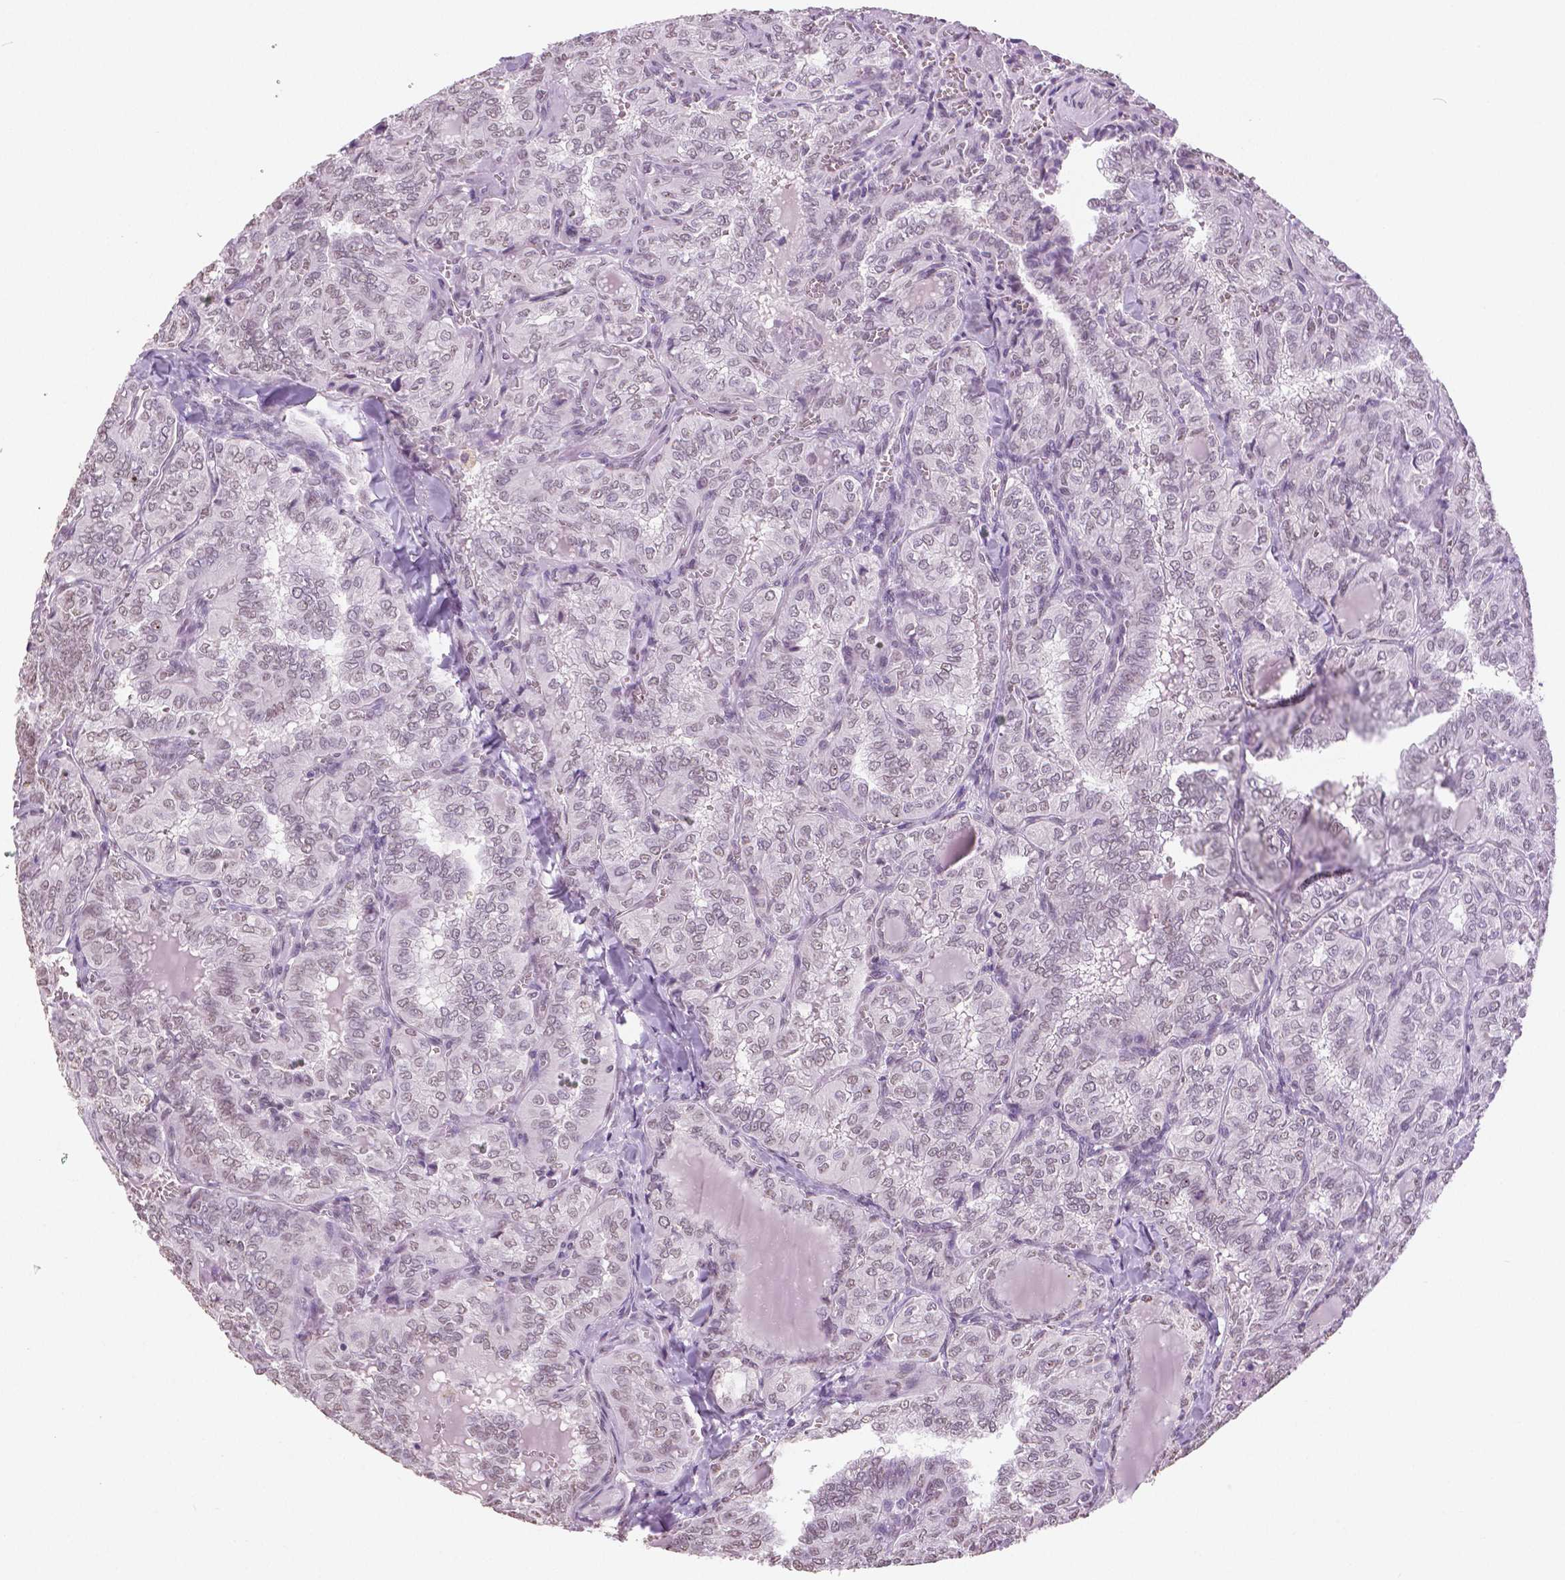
{"staining": {"intensity": "negative", "quantity": "none", "location": "none"}, "tissue": "thyroid cancer", "cell_type": "Tumor cells", "image_type": "cancer", "snomed": [{"axis": "morphology", "description": "Papillary adenocarcinoma, NOS"}, {"axis": "topography", "description": "Thyroid gland"}], "caption": "The histopathology image exhibits no staining of tumor cells in papillary adenocarcinoma (thyroid).", "gene": "IGF2BP1", "patient": {"sex": "female", "age": 41}}